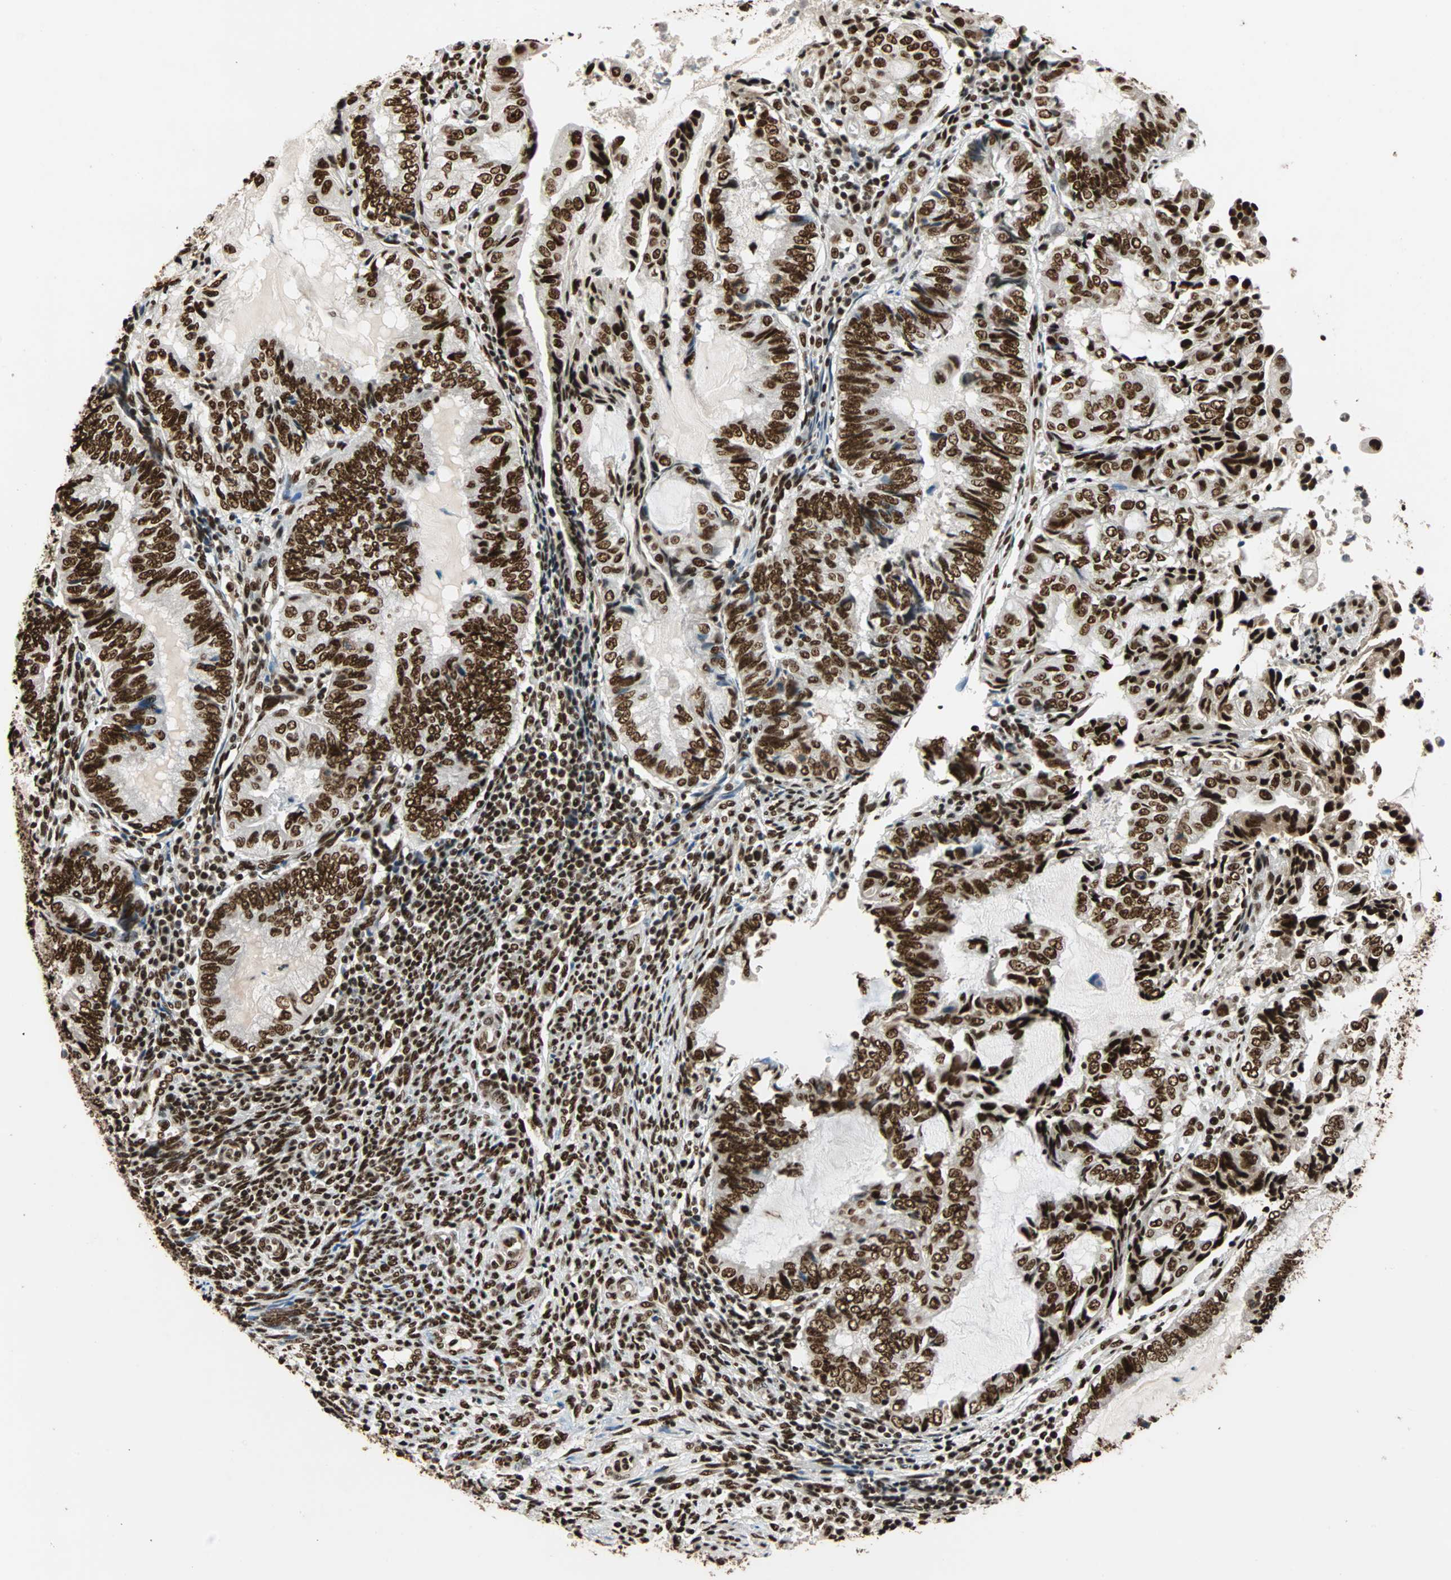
{"staining": {"intensity": "strong", "quantity": ">75%", "location": "nuclear"}, "tissue": "endometrial cancer", "cell_type": "Tumor cells", "image_type": "cancer", "snomed": [{"axis": "morphology", "description": "Adenocarcinoma, NOS"}, {"axis": "topography", "description": "Uterus"}, {"axis": "topography", "description": "Endometrium"}], "caption": "Protein staining of endometrial adenocarcinoma tissue shows strong nuclear positivity in approximately >75% of tumor cells.", "gene": "ILF2", "patient": {"sex": "female", "age": 70}}